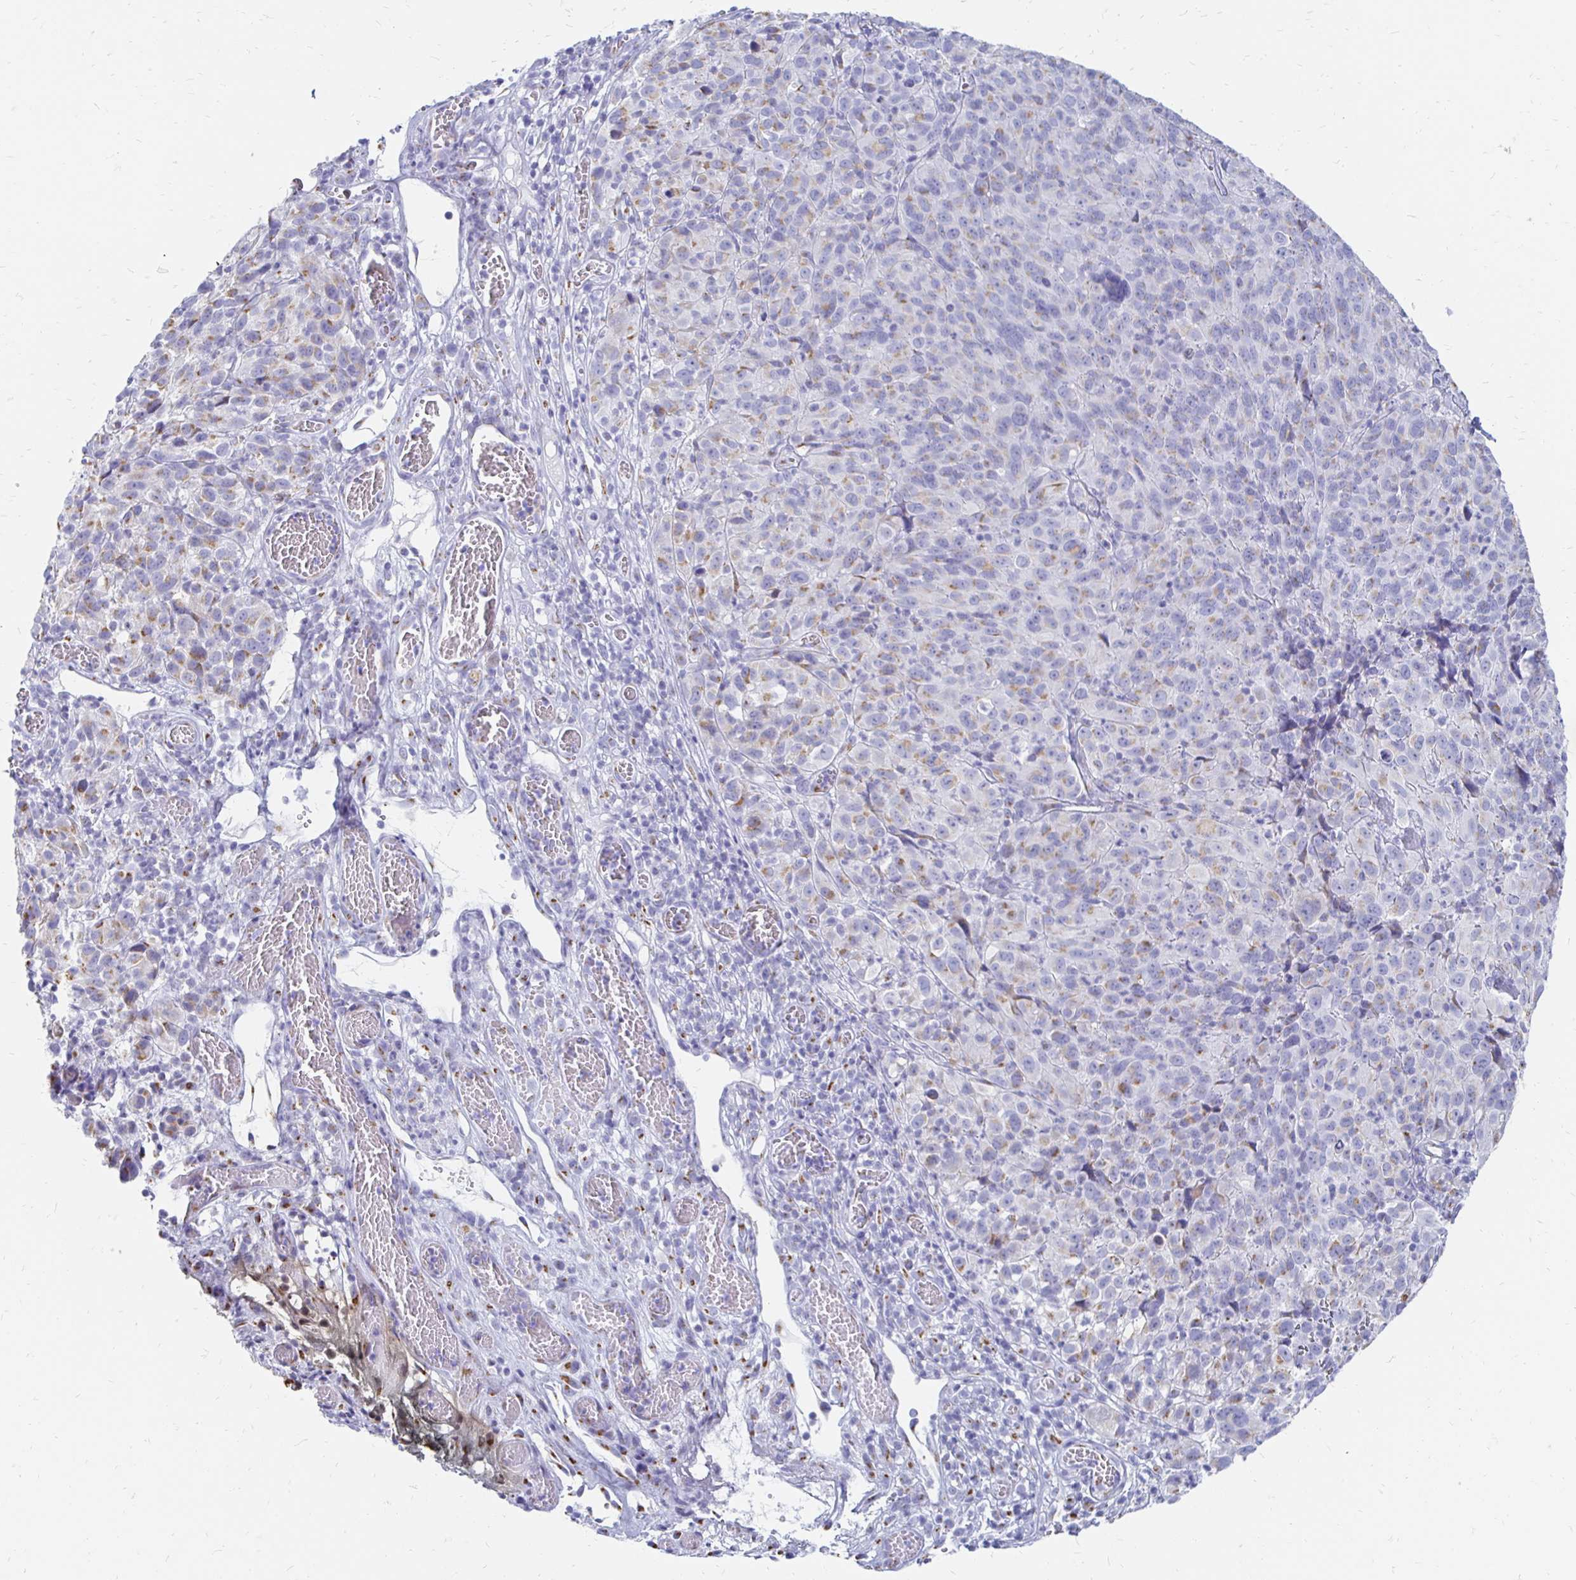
{"staining": {"intensity": "moderate", "quantity": "25%-75%", "location": "cytoplasmic/membranous"}, "tissue": "melanoma", "cell_type": "Tumor cells", "image_type": "cancer", "snomed": [{"axis": "morphology", "description": "Malignant melanoma, NOS"}, {"axis": "topography", "description": "Skin"}], "caption": "Immunohistochemical staining of melanoma demonstrates medium levels of moderate cytoplasmic/membranous positivity in approximately 25%-75% of tumor cells. The staining is performed using DAB (3,3'-diaminobenzidine) brown chromogen to label protein expression. The nuclei are counter-stained blue using hematoxylin.", "gene": "PAGE4", "patient": {"sex": "male", "age": 51}}